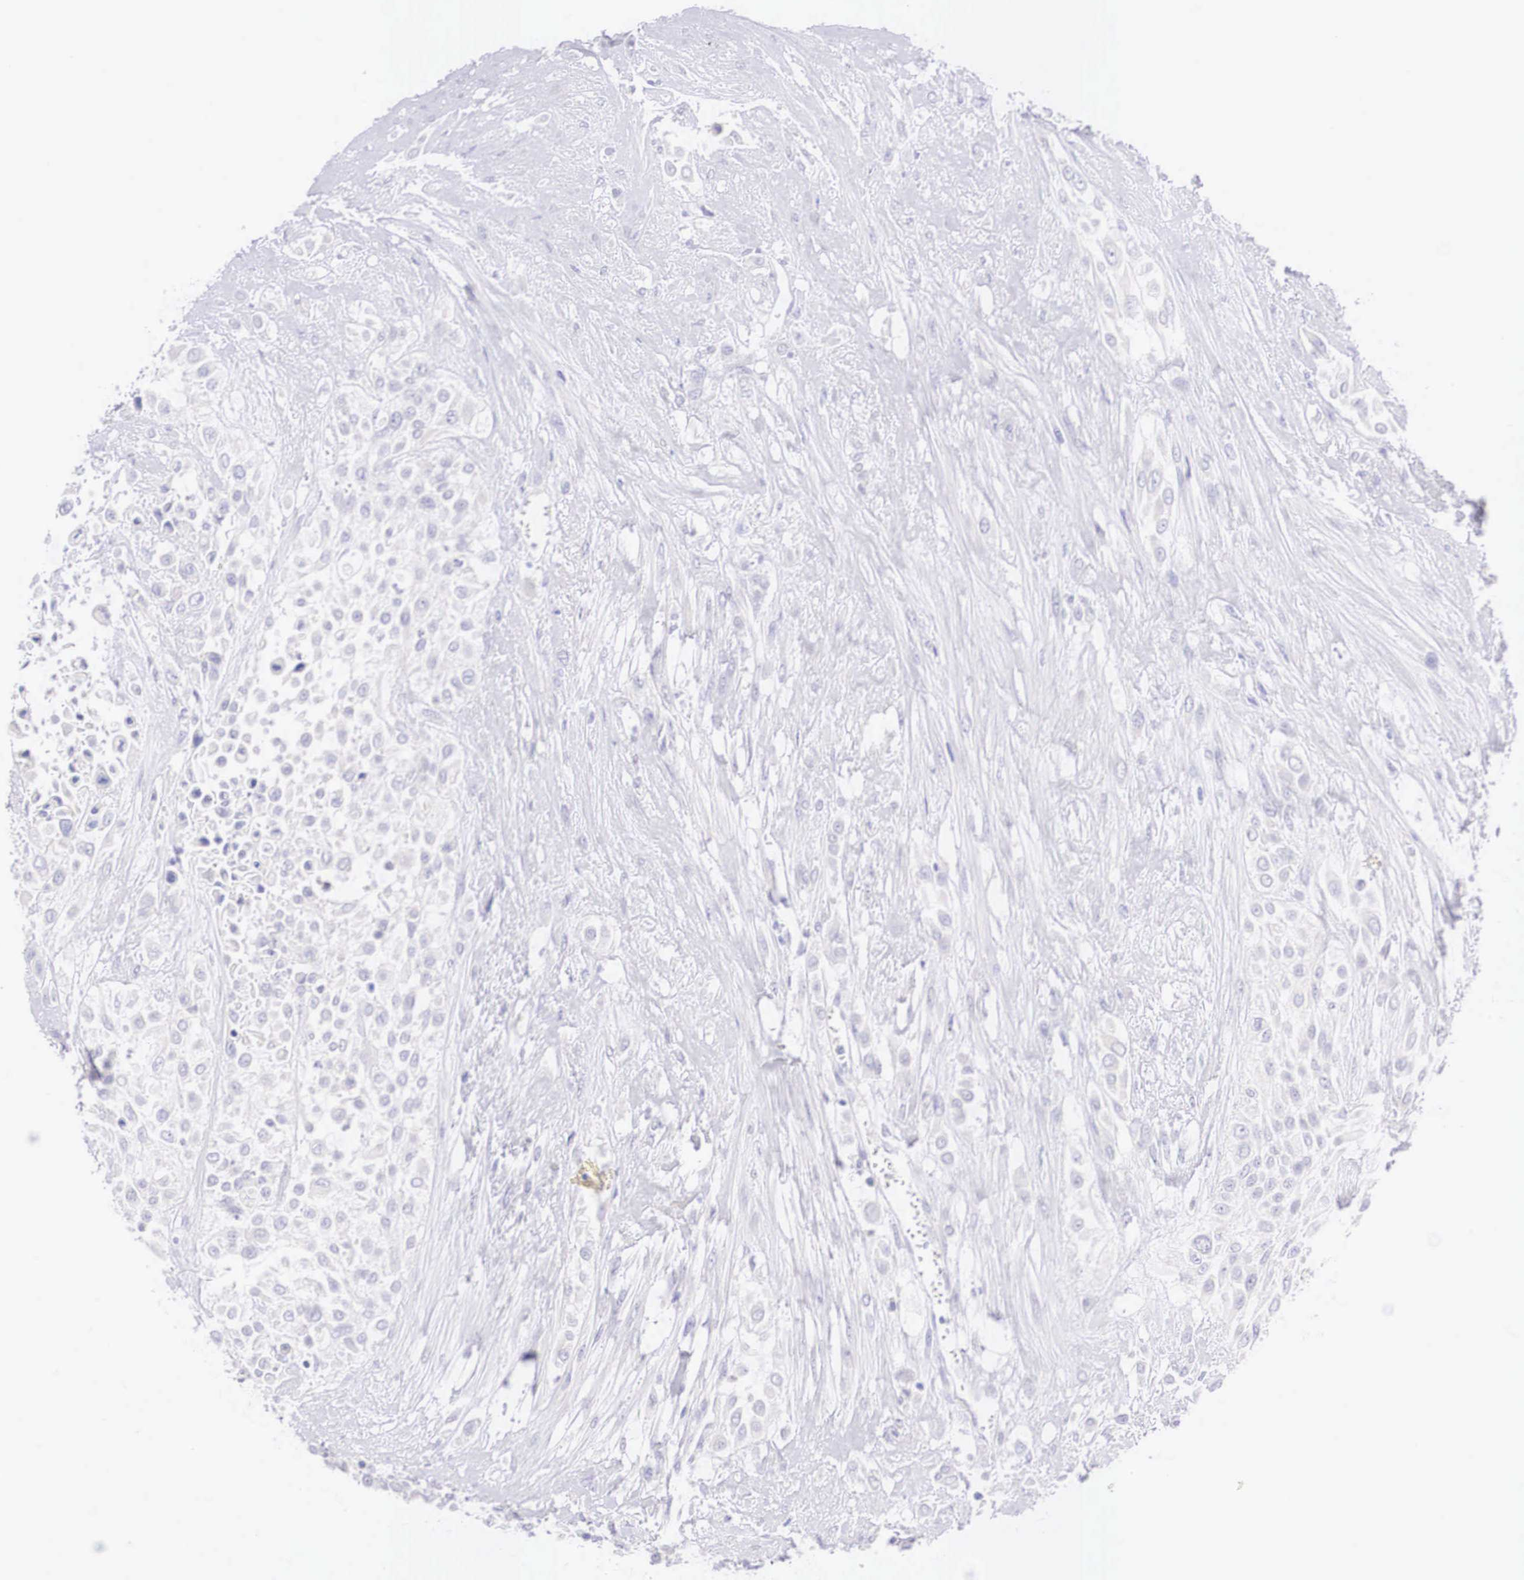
{"staining": {"intensity": "negative", "quantity": "none", "location": "none"}, "tissue": "urothelial cancer", "cell_type": "Tumor cells", "image_type": "cancer", "snomed": [{"axis": "morphology", "description": "Urothelial carcinoma, High grade"}, {"axis": "topography", "description": "Urinary bladder"}], "caption": "DAB immunohistochemical staining of human urothelial cancer reveals no significant expression in tumor cells.", "gene": "BCL6", "patient": {"sex": "male", "age": 57}}